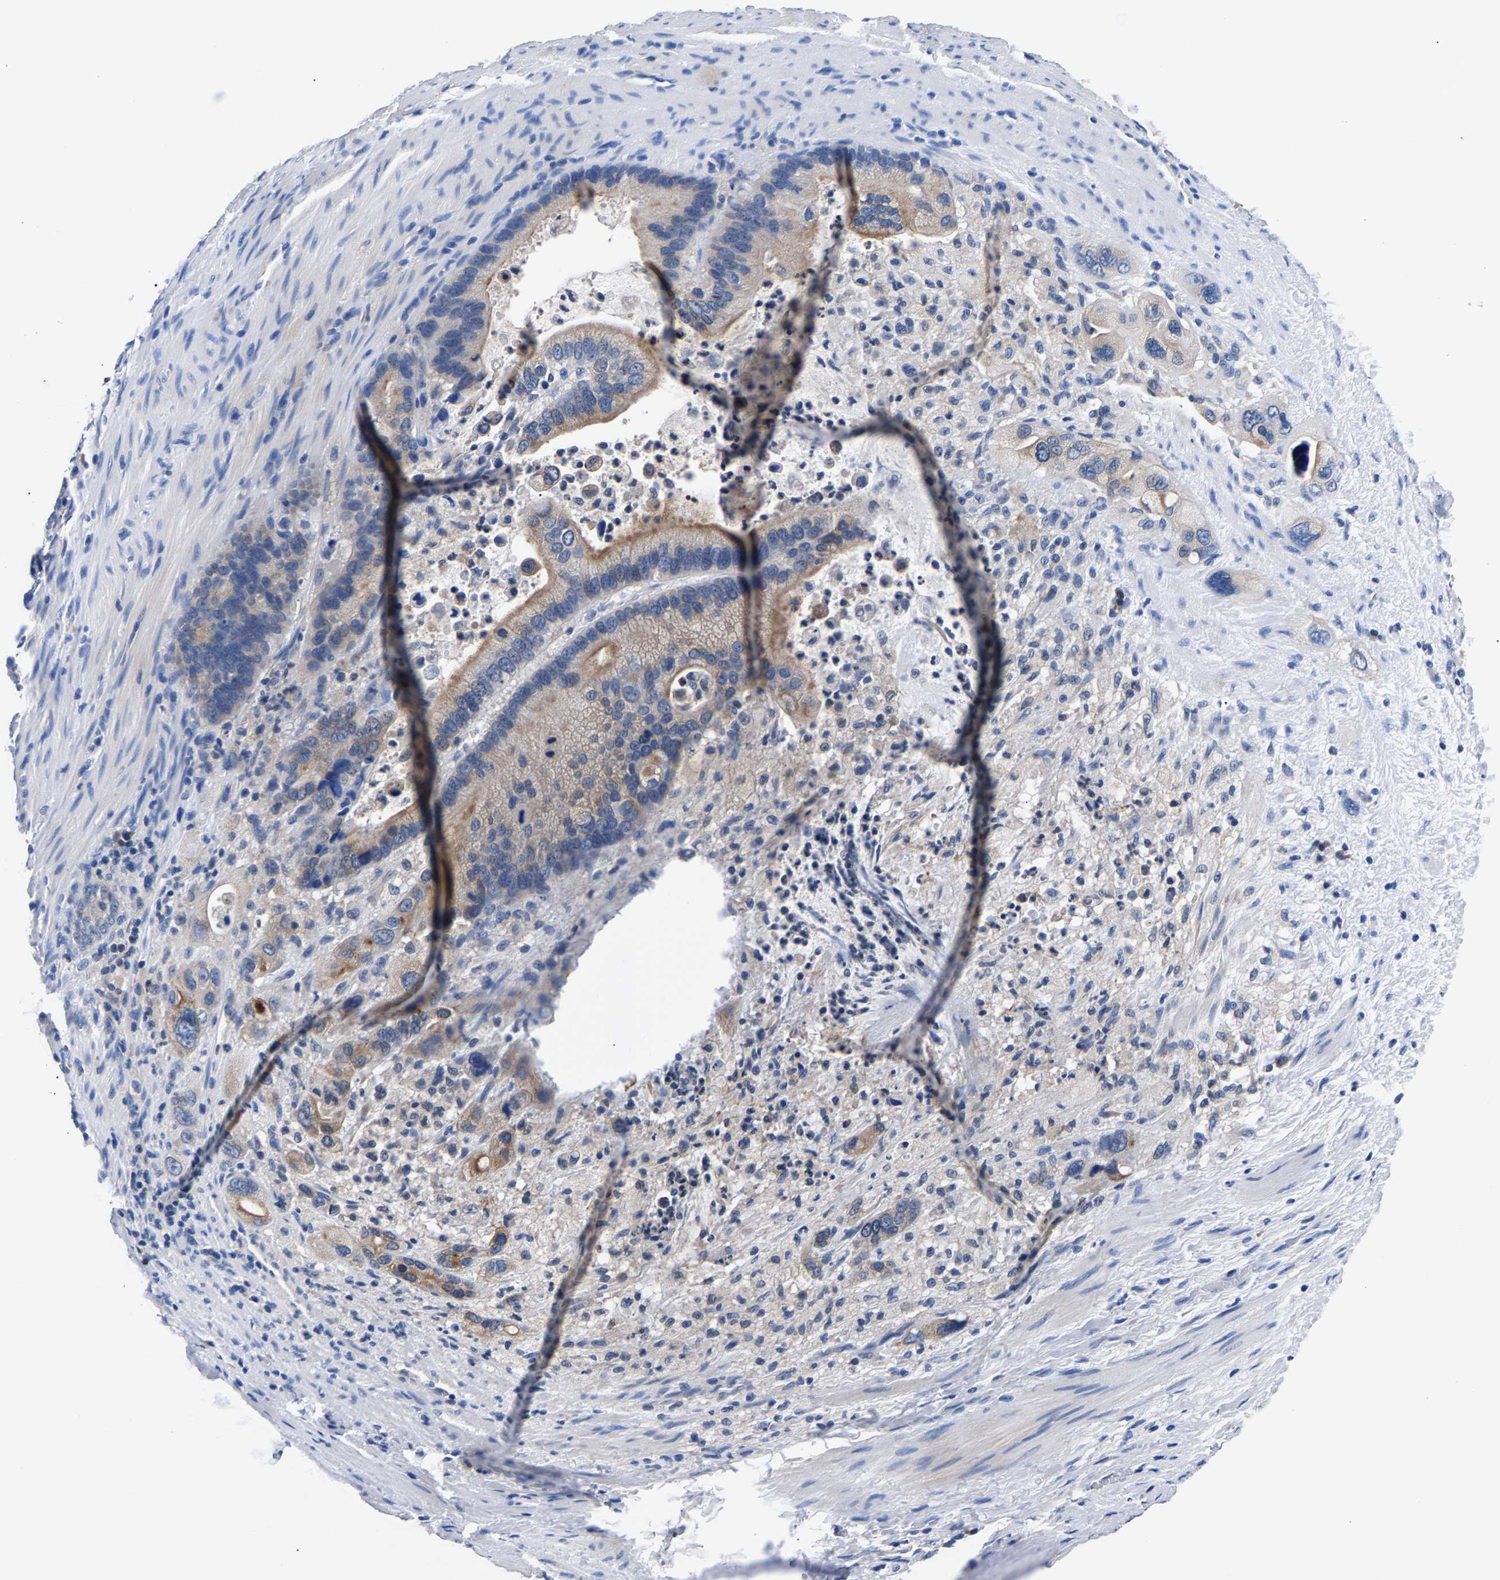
{"staining": {"intensity": "moderate", "quantity": ">75%", "location": "cytoplasmic/membranous"}, "tissue": "pancreatic cancer", "cell_type": "Tumor cells", "image_type": "cancer", "snomed": [{"axis": "morphology", "description": "Adenocarcinoma, NOS"}, {"axis": "topography", "description": "Pancreas"}], "caption": "About >75% of tumor cells in human pancreatic cancer reveal moderate cytoplasmic/membranous protein positivity as visualized by brown immunohistochemical staining.", "gene": "PHF24", "patient": {"sex": "male", "age": 69}}